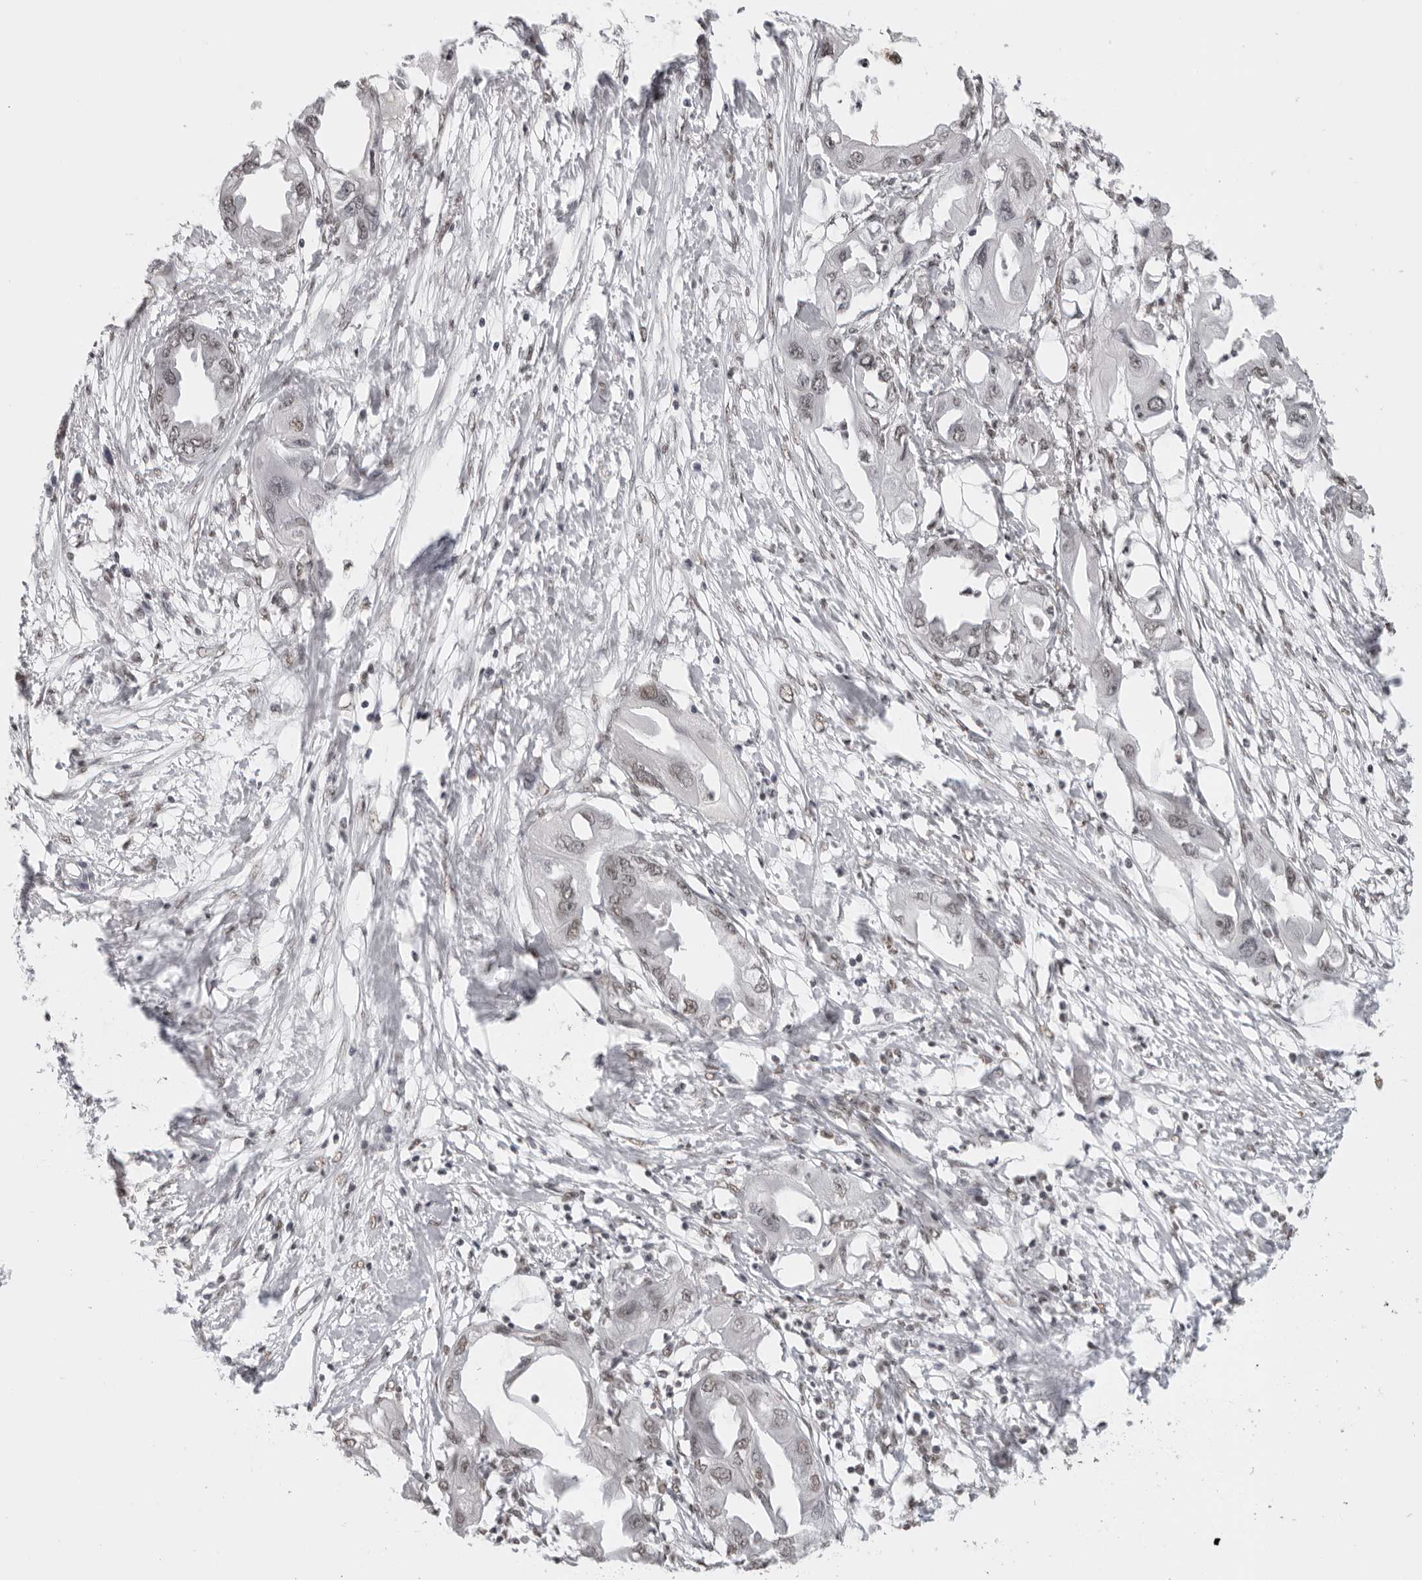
{"staining": {"intensity": "negative", "quantity": "none", "location": "none"}, "tissue": "endometrial cancer", "cell_type": "Tumor cells", "image_type": "cancer", "snomed": [{"axis": "morphology", "description": "Adenocarcinoma, NOS"}, {"axis": "morphology", "description": "Adenocarcinoma, metastatic, NOS"}, {"axis": "topography", "description": "Adipose tissue"}, {"axis": "topography", "description": "Endometrium"}], "caption": "The immunohistochemistry (IHC) image has no significant staining in tumor cells of endometrial metastatic adenocarcinoma tissue. Brightfield microscopy of immunohistochemistry (IHC) stained with DAB (3,3'-diaminobenzidine) (brown) and hematoxylin (blue), captured at high magnification.", "gene": "RPA2", "patient": {"sex": "female", "age": 67}}